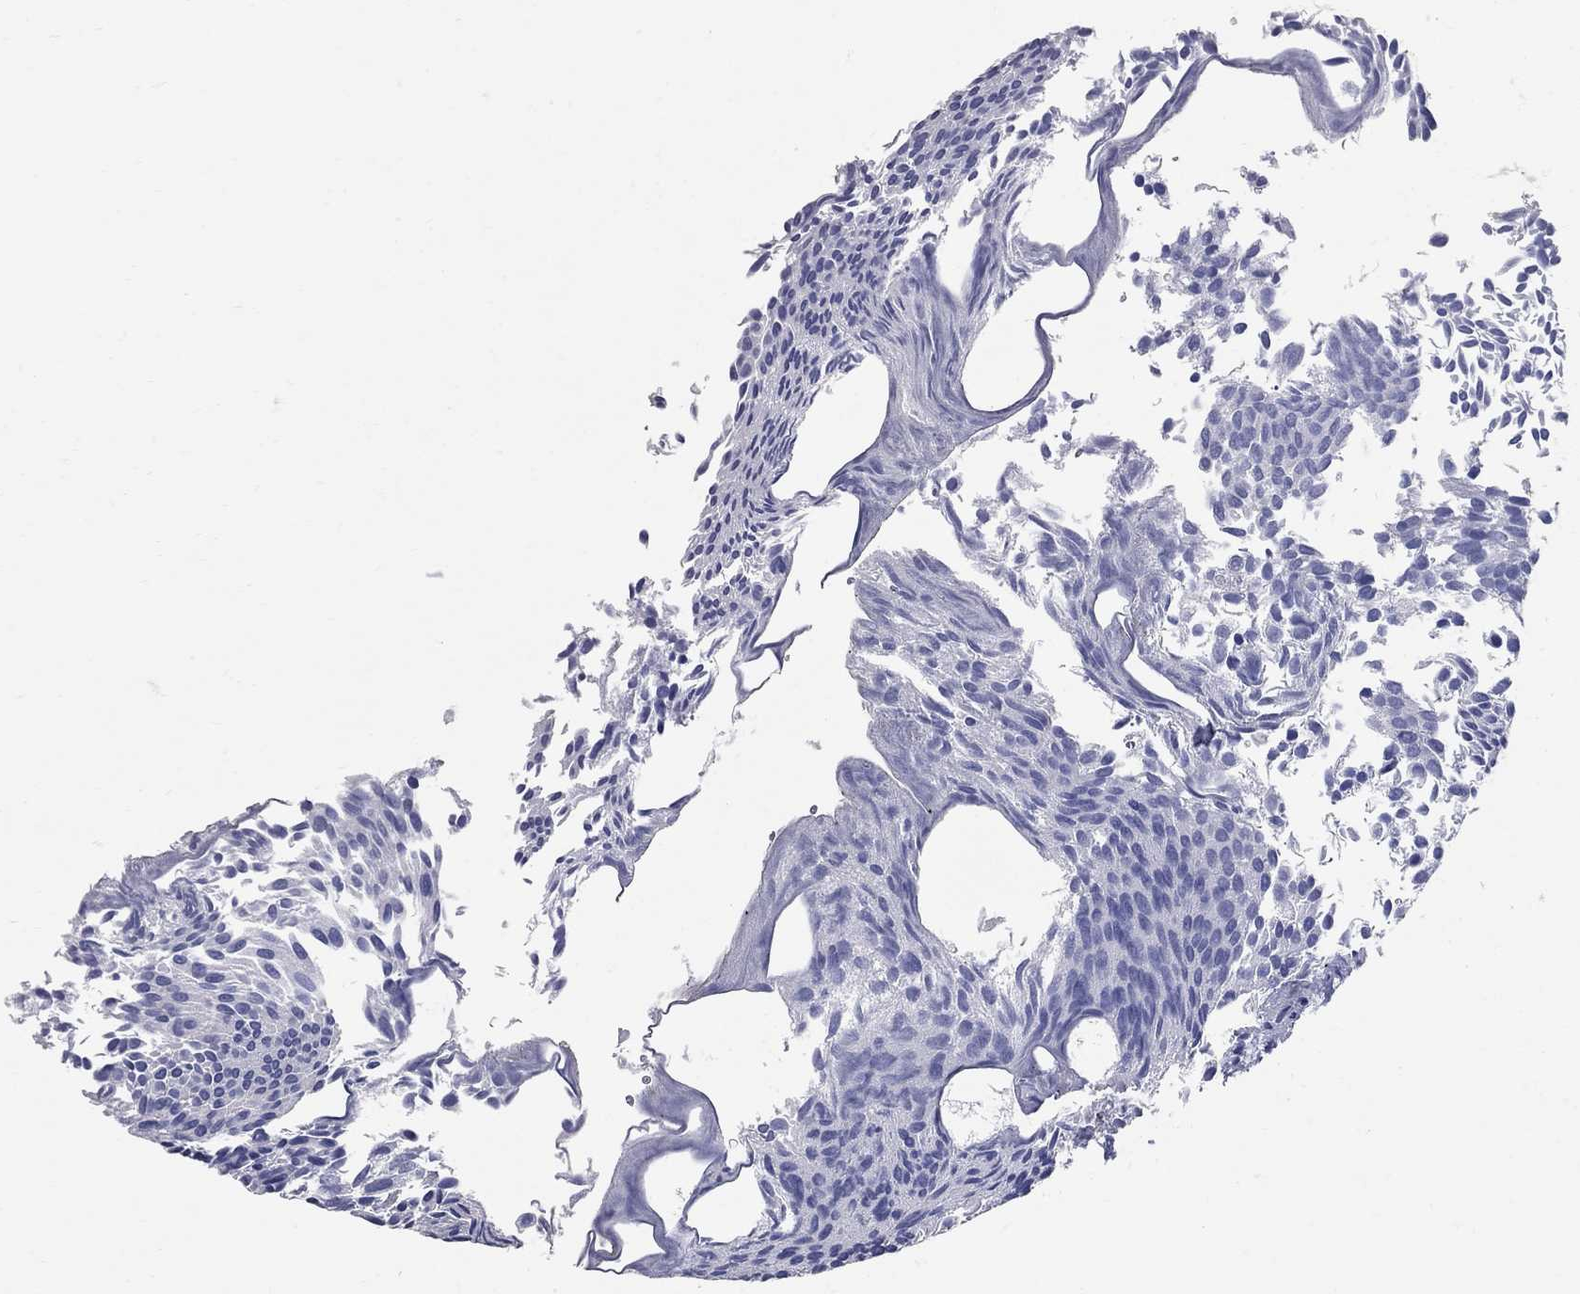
{"staining": {"intensity": "negative", "quantity": "none", "location": "none"}, "tissue": "urothelial cancer", "cell_type": "Tumor cells", "image_type": "cancer", "snomed": [{"axis": "morphology", "description": "Urothelial carcinoma, Low grade"}, {"axis": "topography", "description": "Urinary bladder"}], "caption": "Low-grade urothelial carcinoma was stained to show a protein in brown. There is no significant expression in tumor cells. (Immunohistochemistry (ihc), brightfield microscopy, high magnification).", "gene": "BPIFB1", "patient": {"sex": "male", "age": 63}}